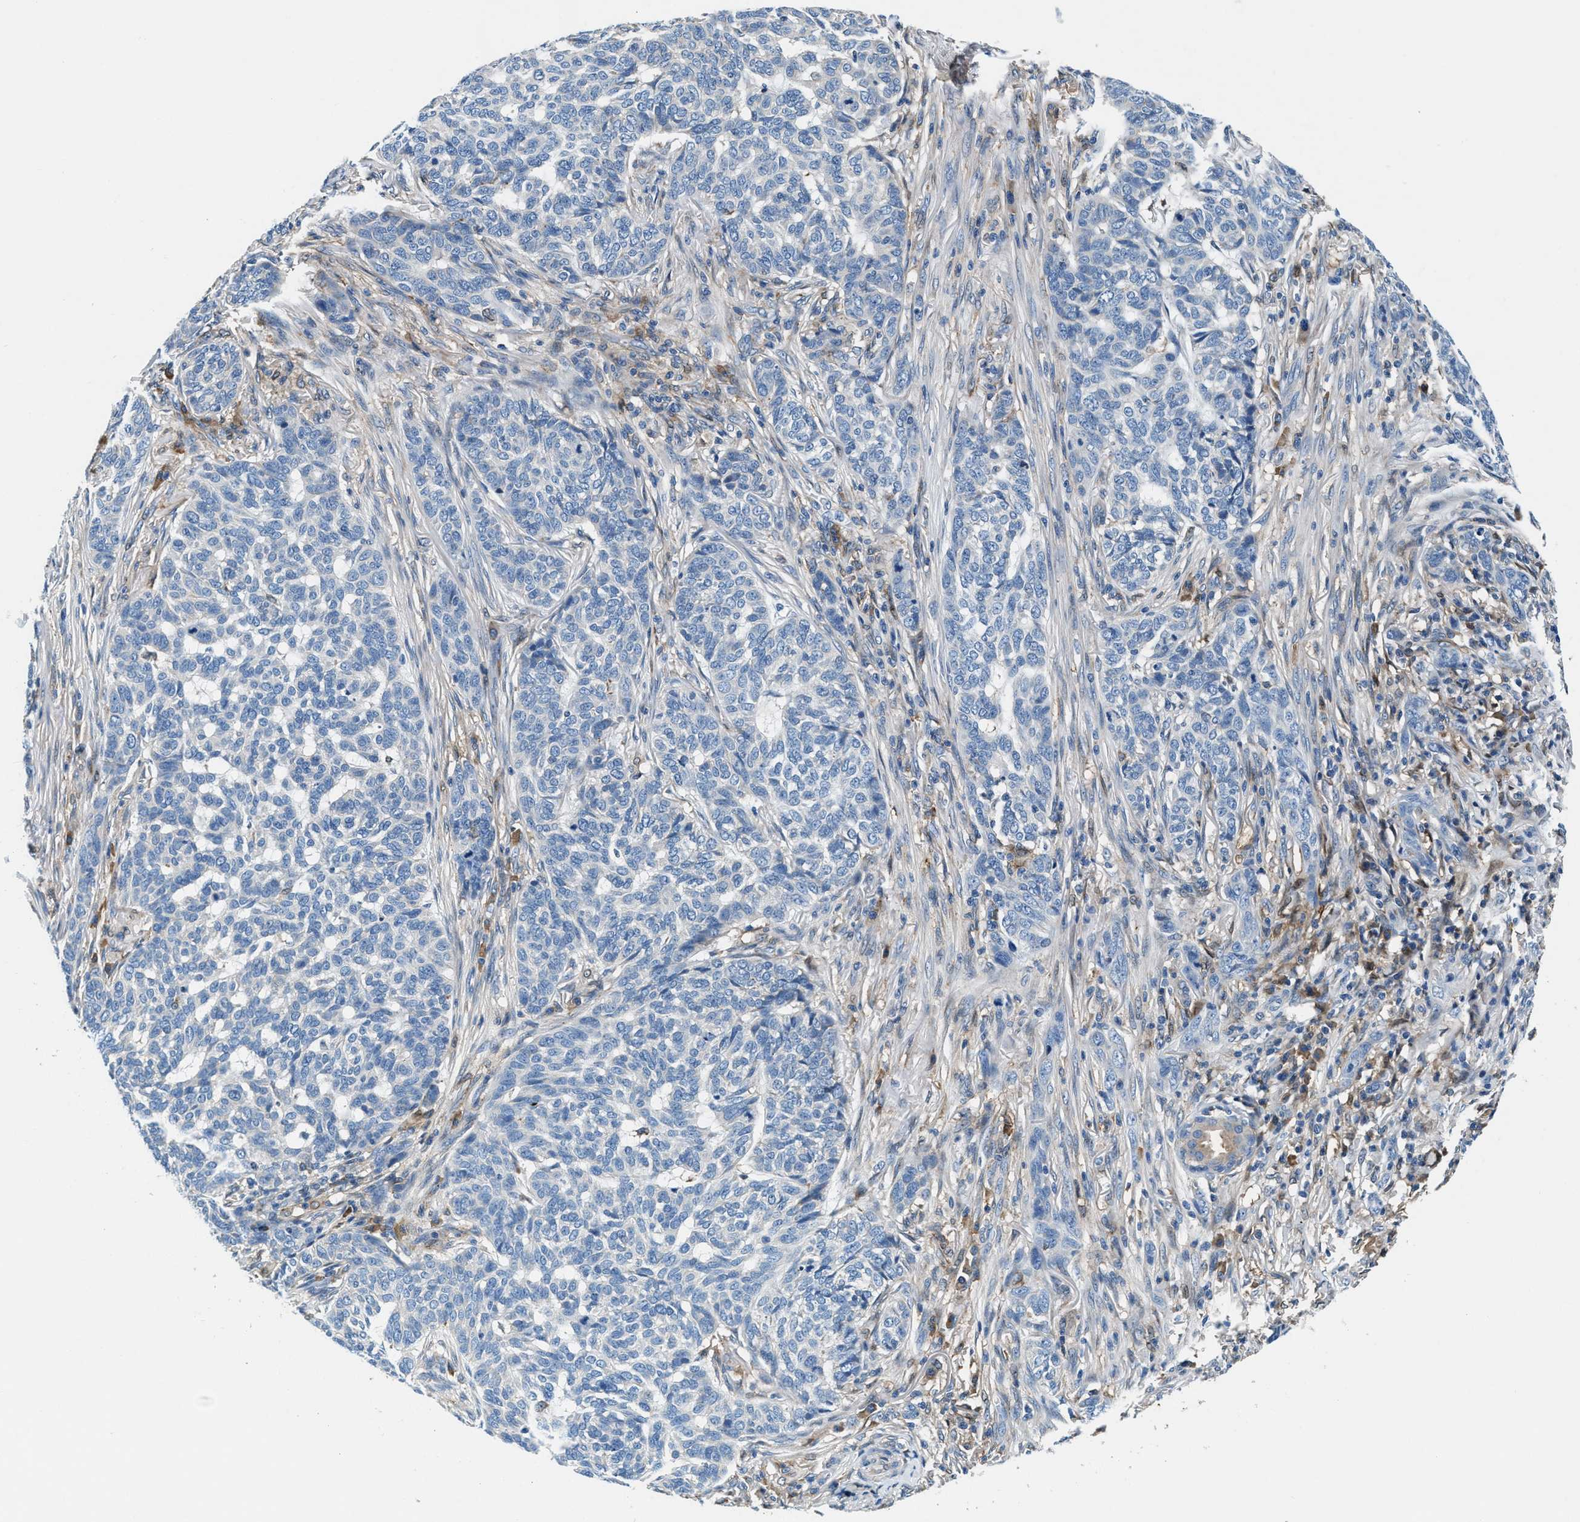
{"staining": {"intensity": "negative", "quantity": "none", "location": "none"}, "tissue": "skin cancer", "cell_type": "Tumor cells", "image_type": "cancer", "snomed": [{"axis": "morphology", "description": "Basal cell carcinoma"}, {"axis": "topography", "description": "Skin"}], "caption": "The micrograph shows no significant staining in tumor cells of skin basal cell carcinoma.", "gene": "SLFN11", "patient": {"sex": "male", "age": 85}}